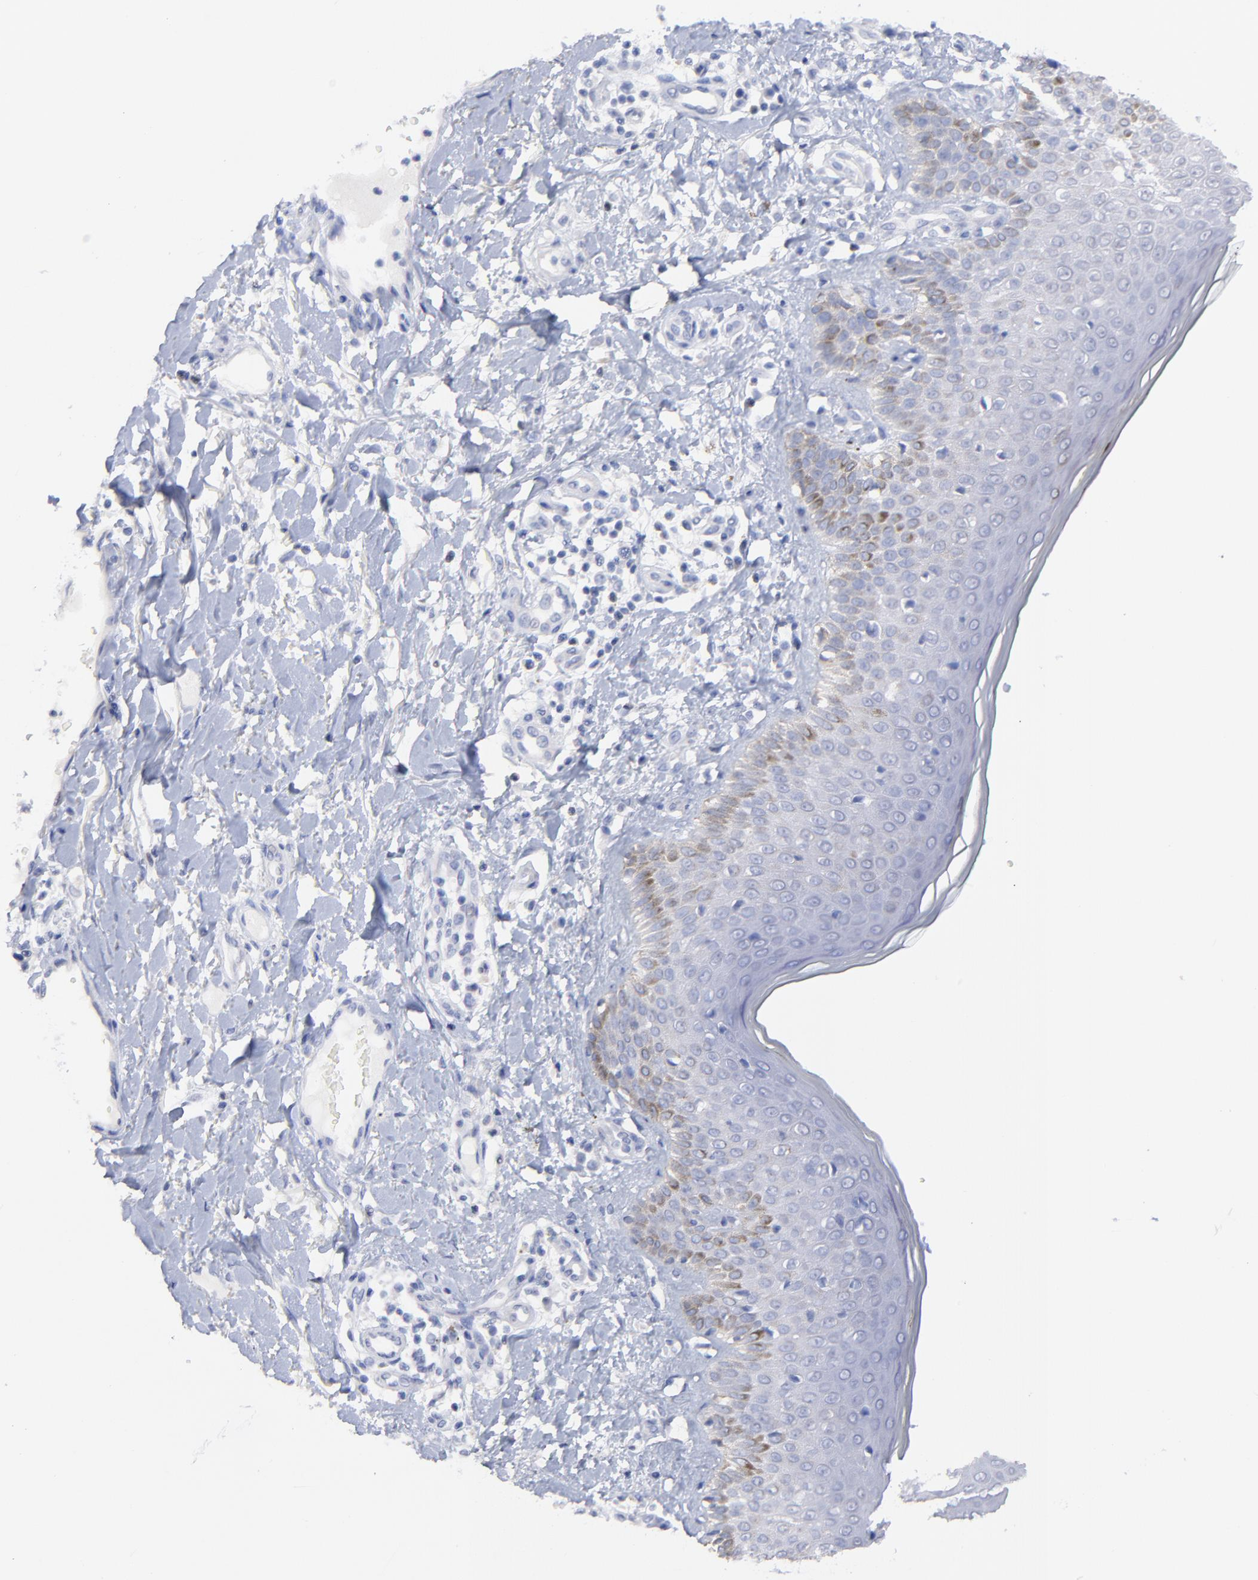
{"staining": {"intensity": "negative", "quantity": "none", "location": "none"}, "tissue": "skin cancer", "cell_type": "Tumor cells", "image_type": "cancer", "snomed": [{"axis": "morphology", "description": "Squamous cell carcinoma, NOS"}, {"axis": "topography", "description": "Skin"}], "caption": "DAB immunohistochemical staining of human squamous cell carcinoma (skin) demonstrates no significant expression in tumor cells.", "gene": "CFAP57", "patient": {"sex": "female", "age": 59}}